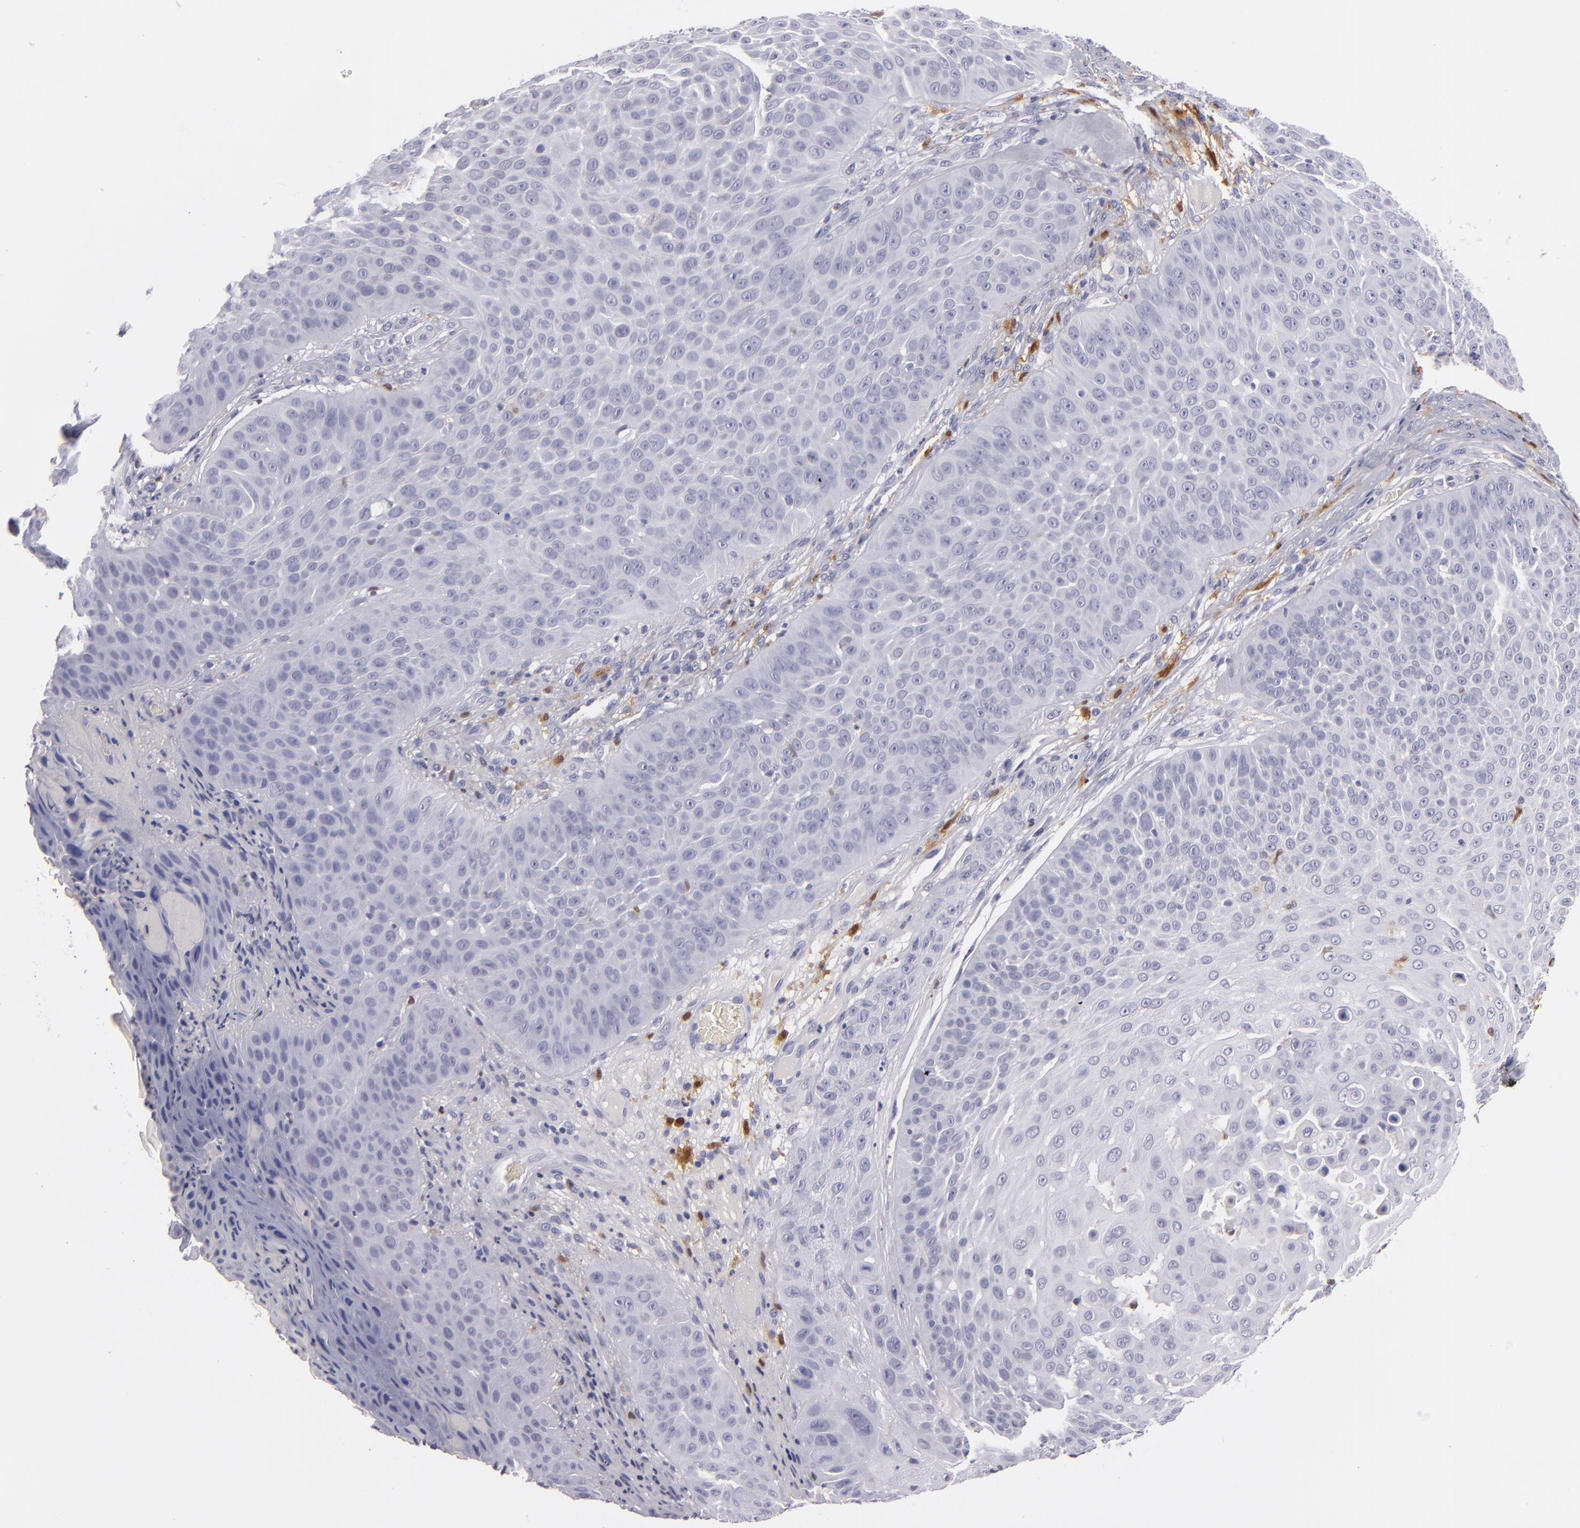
{"staining": {"intensity": "negative", "quantity": "none", "location": "none"}, "tissue": "skin cancer", "cell_type": "Tumor cells", "image_type": "cancer", "snomed": [{"axis": "morphology", "description": "Squamous cell carcinoma, NOS"}, {"axis": "topography", "description": "Skin"}], "caption": "This is an immunohistochemistry (IHC) photomicrograph of human skin squamous cell carcinoma. There is no positivity in tumor cells.", "gene": "F13A1", "patient": {"sex": "male", "age": 82}}